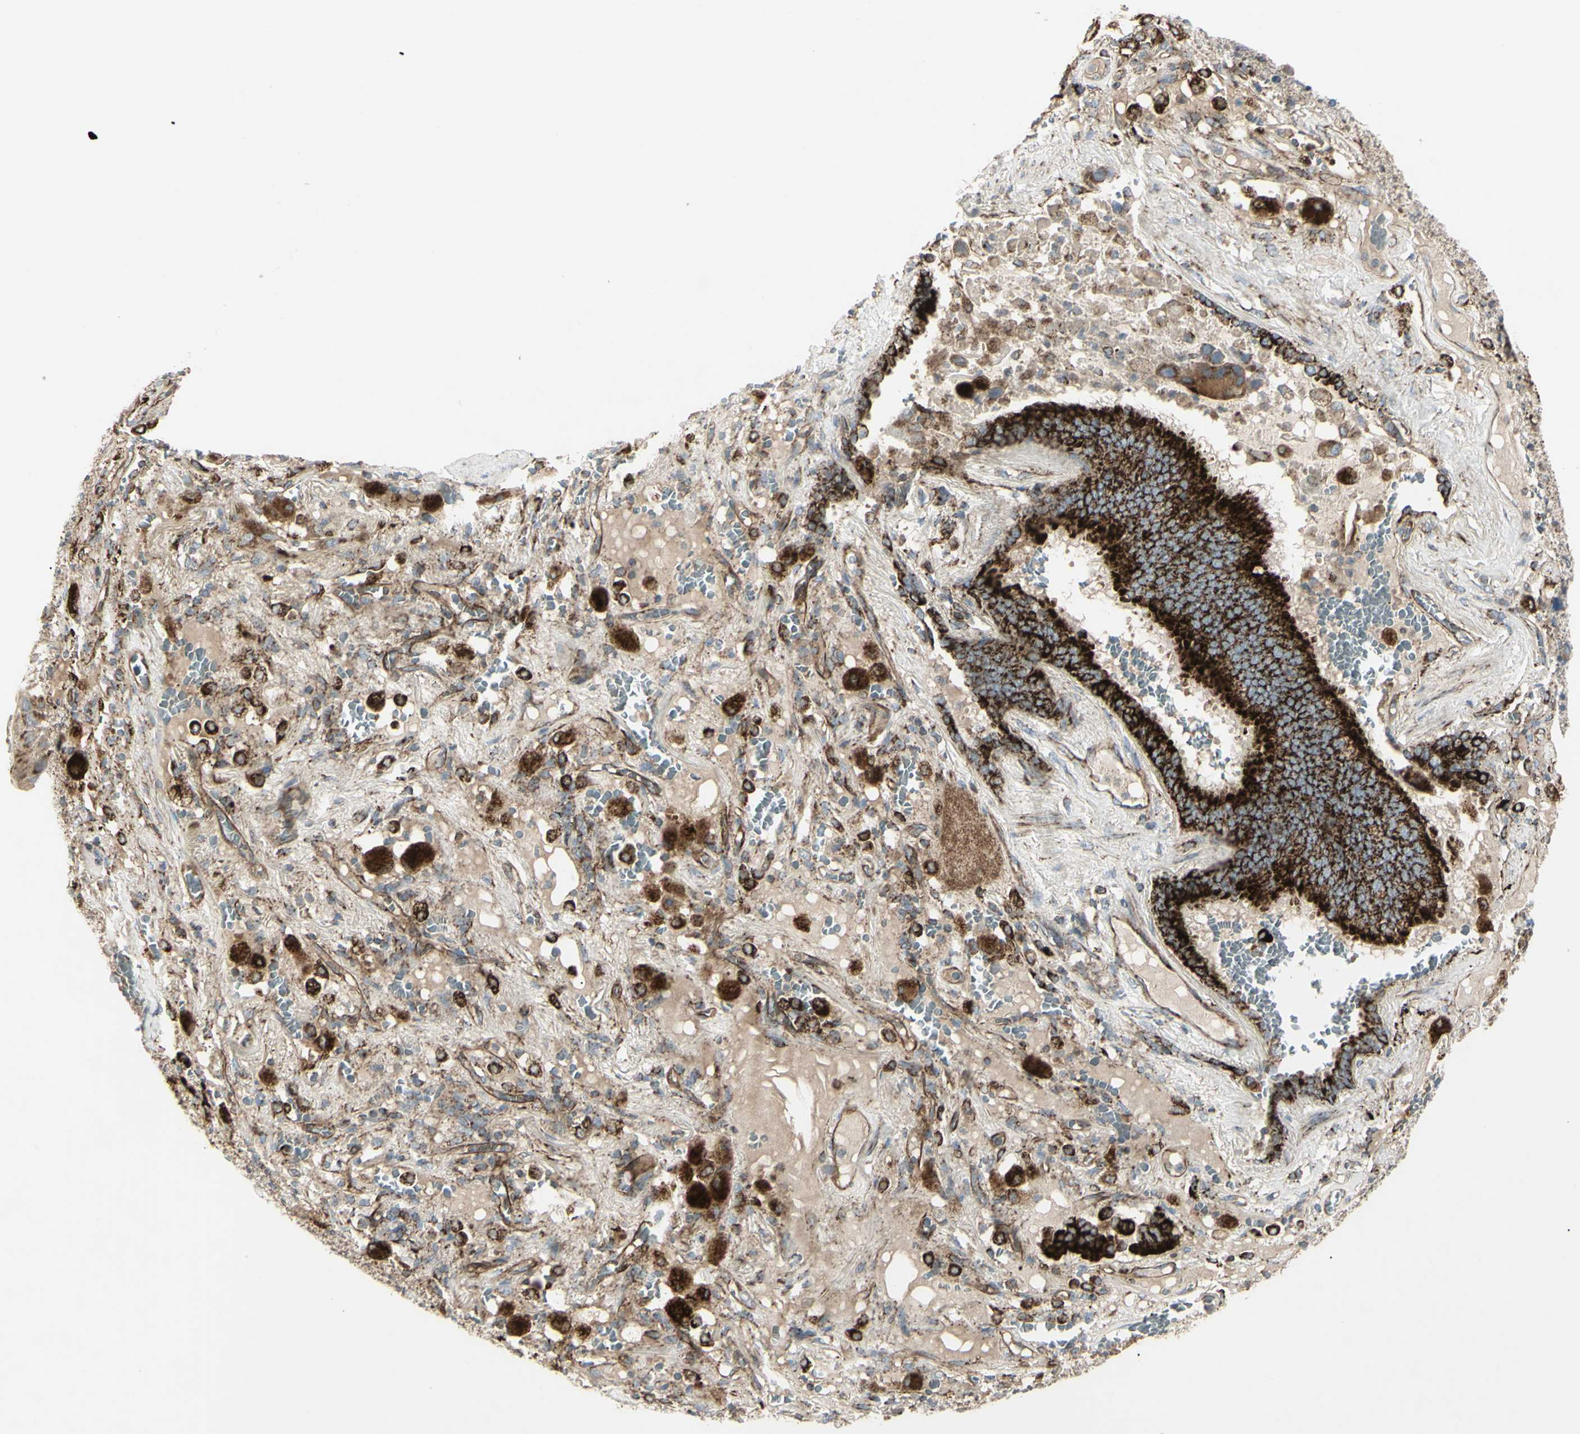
{"staining": {"intensity": "strong", "quantity": ">75%", "location": "cytoplasmic/membranous"}, "tissue": "lung cancer", "cell_type": "Tumor cells", "image_type": "cancer", "snomed": [{"axis": "morphology", "description": "Squamous cell carcinoma, NOS"}, {"axis": "topography", "description": "Lung"}], "caption": "Immunohistochemistry micrograph of neoplastic tissue: human lung cancer (squamous cell carcinoma) stained using IHC displays high levels of strong protein expression localized specifically in the cytoplasmic/membranous of tumor cells, appearing as a cytoplasmic/membranous brown color.", "gene": "CYB5R1", "patient": {"sex": "male", "age": 57}}